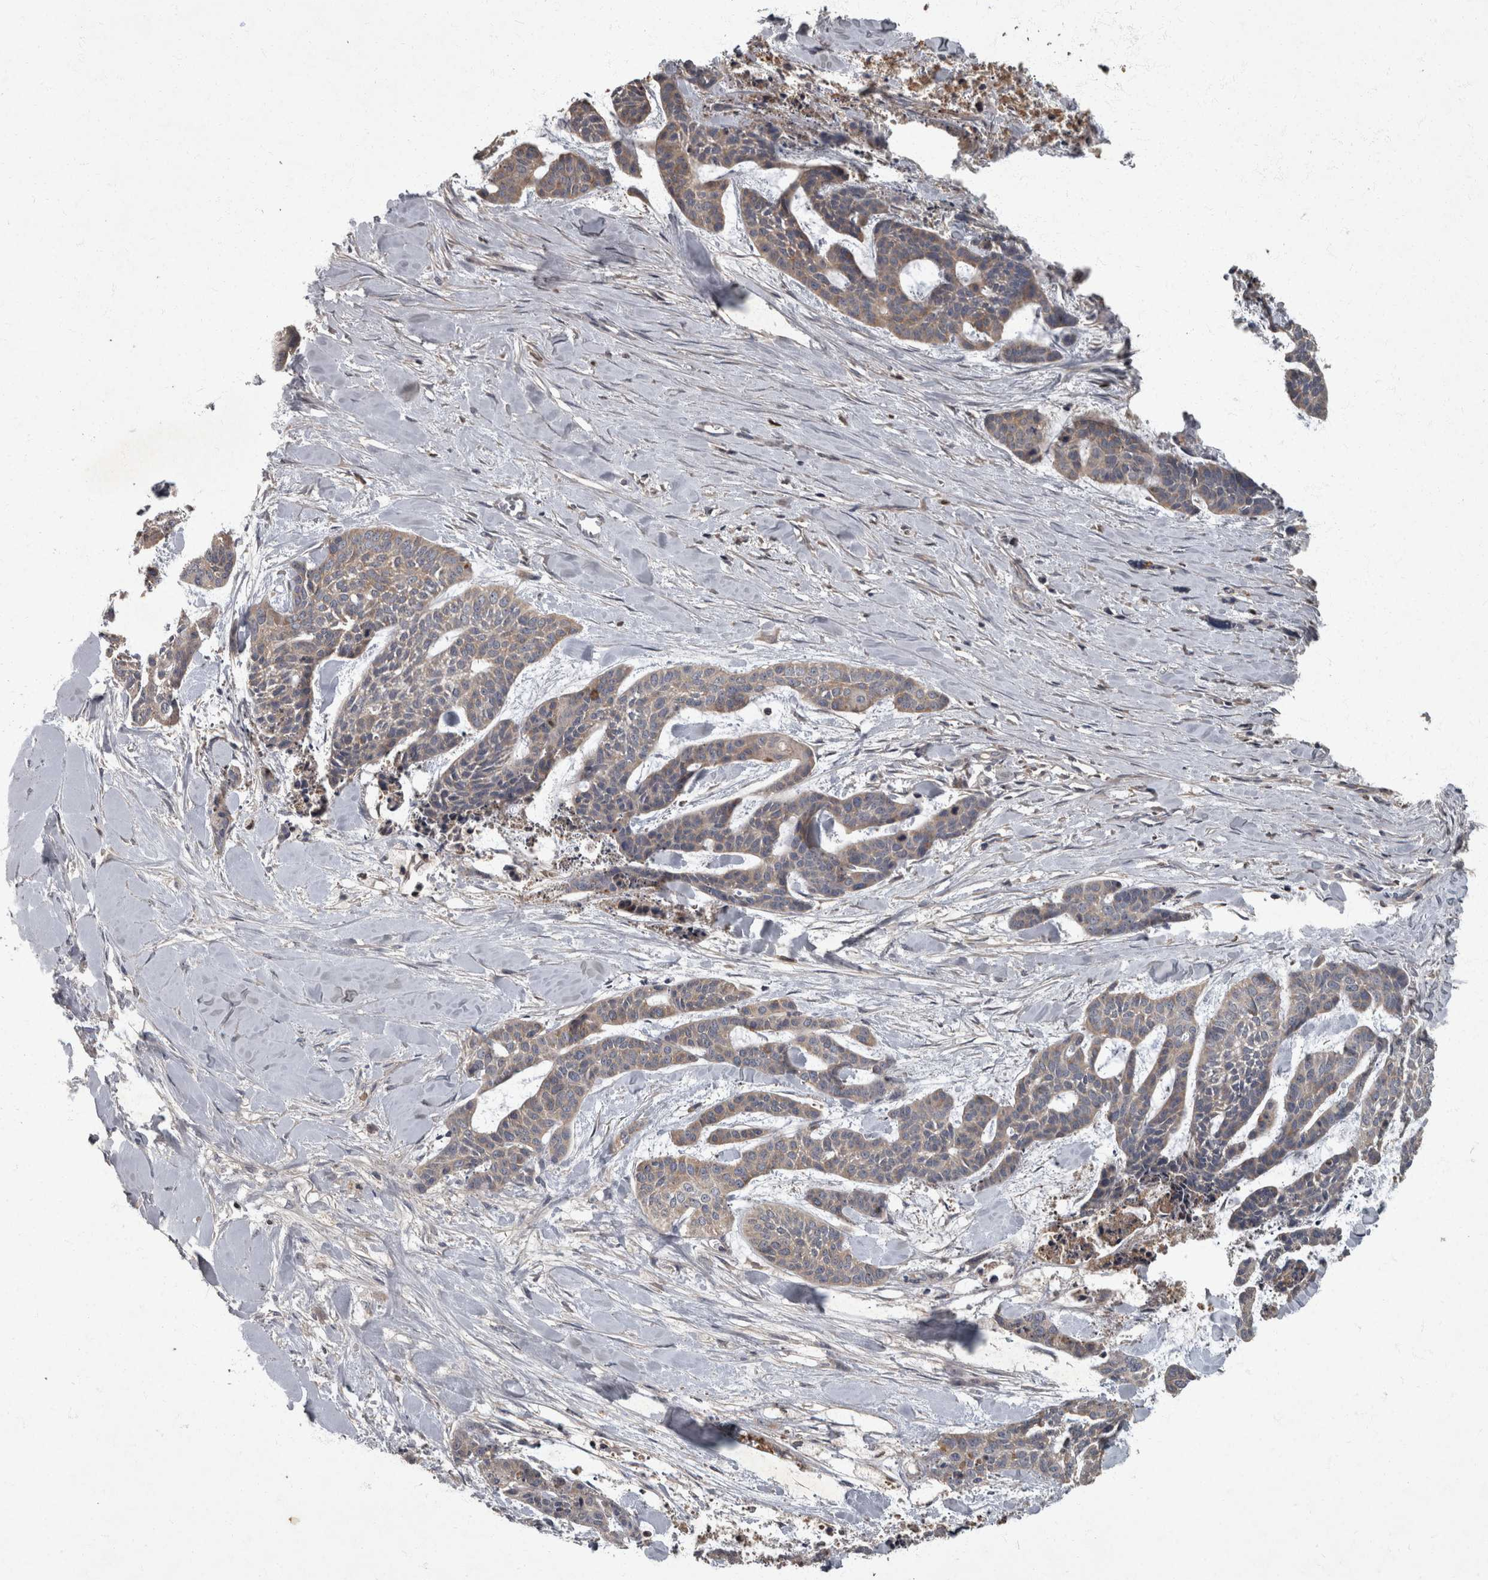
{"staining": {"intensity": "weak", "quantity": "25%-75%", "location": "cytoplasmic/membranous"}, "tissue": "skin cancer", "cell_type": "Tumor cells", "image_type": "cancer", "snomed": [{"axis": "morphology", "description": "Basal cell carcinoma"}, {"axis": "topography", "description": "Skin"}], "caption": "Brown immunohistochemical staining in skin cancer (basal cell carcinoma) displays weak cytoplasmic/membranous expression in approximately 25%-75% of tumor cells.", "gene": "PPP1R3C", "patient": {"sex": "female", "age": 64}}